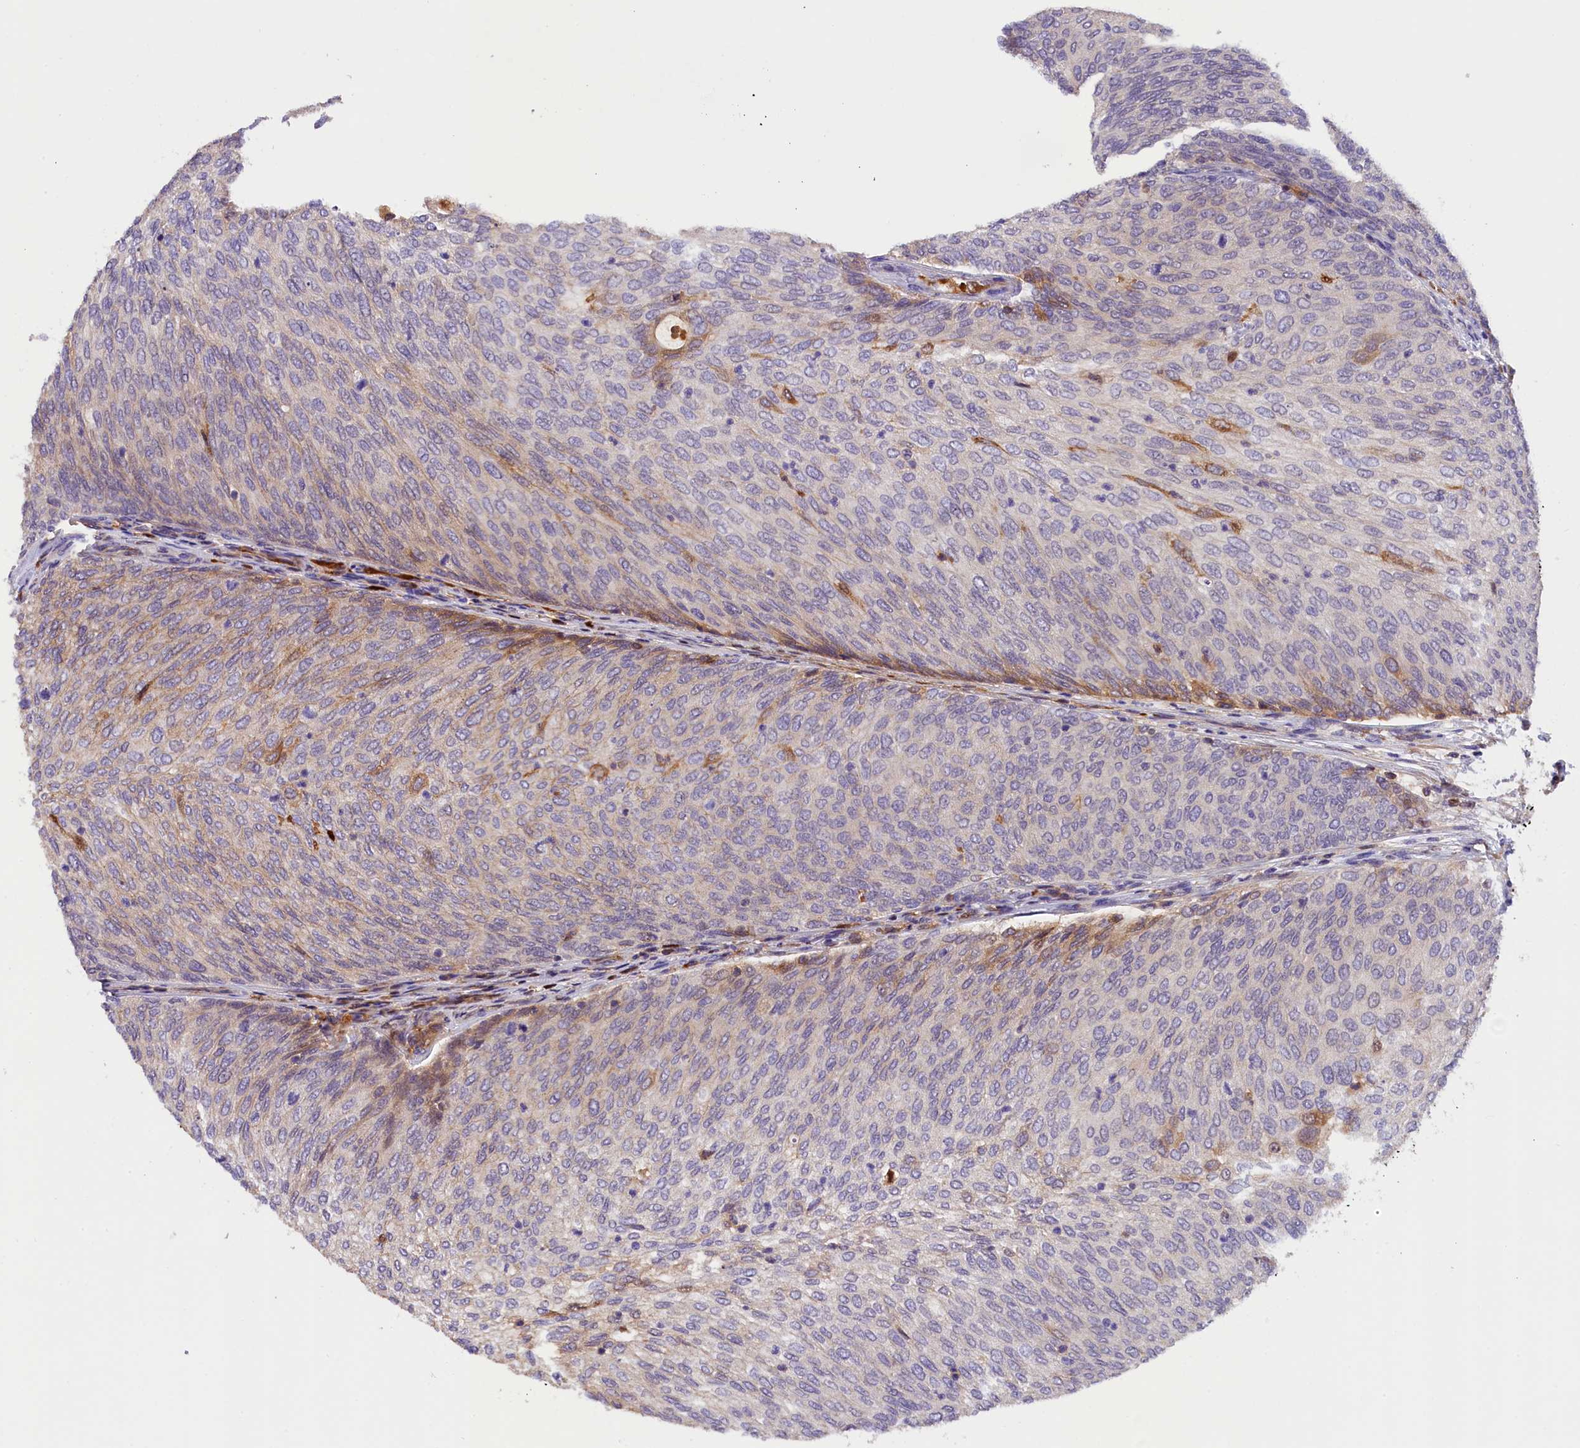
{"staining": {"intensity": "moderate", "quantity": "<25%", "location": "cytoplasmic/membranous"}, "tissue": "urothelial cancer", "cell_type": "Tumor cells", "image_type": "cancer", "snomed": [{"axis": "morphology", "description": "Urothelial carcinoma, Low grade"}, {"axis": "topography", "description": "Urinary bladder"}], "caption": "Urothelial cancer tissue exhibits moderate cytoplasmic/membranous positivity in about <25% of tumor cells, visualized by immunohistochemistry. The protein of interest is stained brown, and the nuclei are stained in blue (DAB (3,3'-diaminobenzidine) IHC with brightfield microscopy, high magnification).", "gene": "PHAF1", "patient": {"sex": "female", "age": 79}}